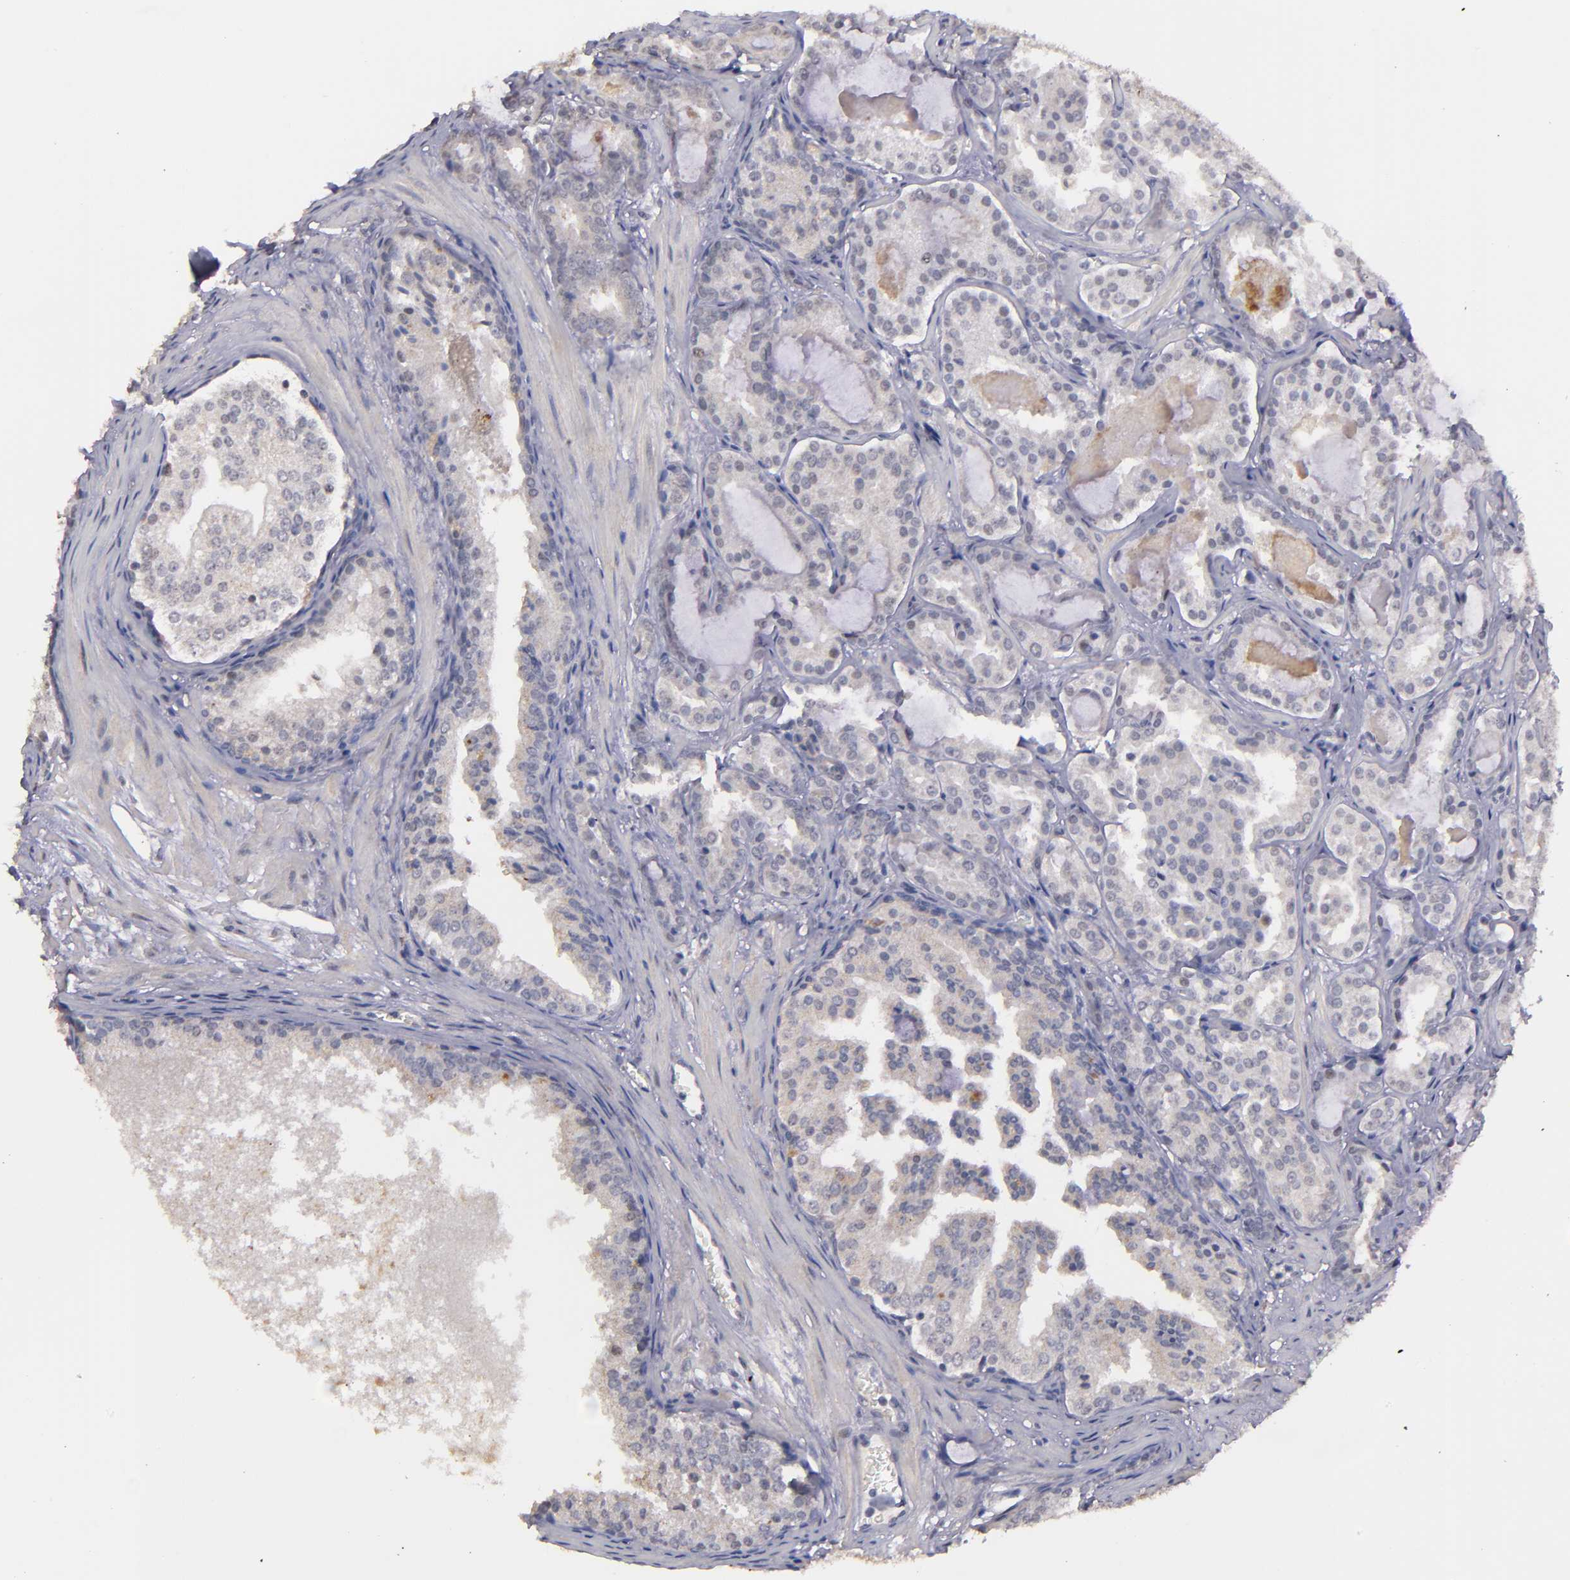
{"staining": {"intensity": "weak", "quantity": "<25%", "location": "cytoplasmic/membranous"}, "tissue": "prostate cancer", "cell_type": "Tumor cells", "image_type": "cancer", "snomed": [{"axis": "morphology", "description": "Adenocarcinoma, Medium grade"}, {"axis": "topography", "description": "Prostate"}], "caption": "Immunohistochemistry (IHC) of medium-grade adenocarcinoma (prostate) displays no positivity in tumor cells. (DAB (3,3'-diaminobenzidine) immunohistochemistry (IHC) with hematoxylin counter stain).", "gene": "NRXN3", "patient": {"sex": "male", "age": 64}}